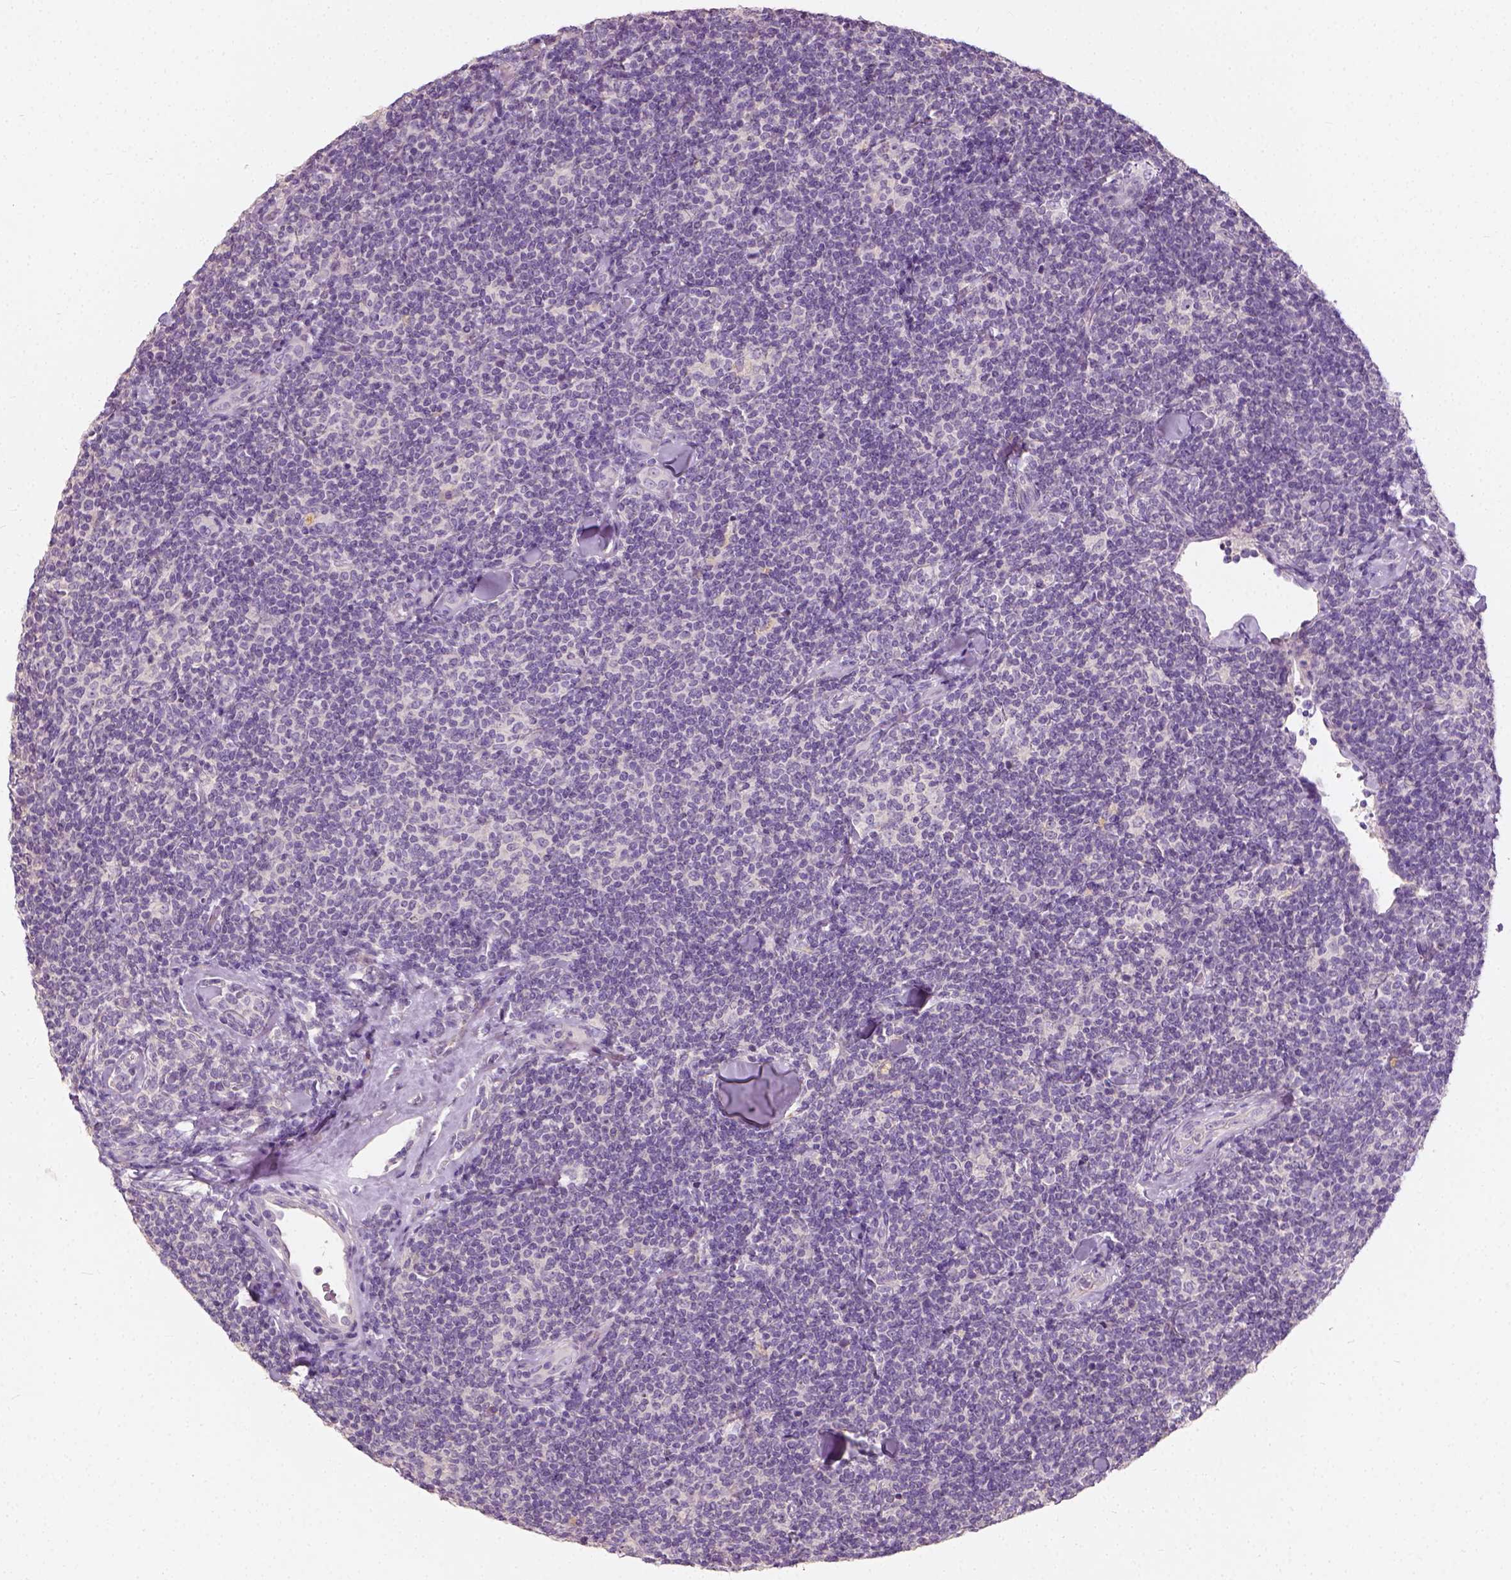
{"staining": {"intensity": "negative", "quantity": "none", "location": "none"}, "tissue": "lymphoma", "cell_type": "Tumor cells", "image_type": "cancer", "snomed": [{"axis": "morphology", "description": "Malignant lymphoma, non-Hodgkin's type, Low grade"}, {"axis": "topography", "description": "Lymph node"}], "caption": "Human lymphoma stained for a protein using immunohistochemistry (IHC) reveals no positivity in tumor cells.", "gene": "DHCR24", "patient": {"sex": "female", "age": 56}}